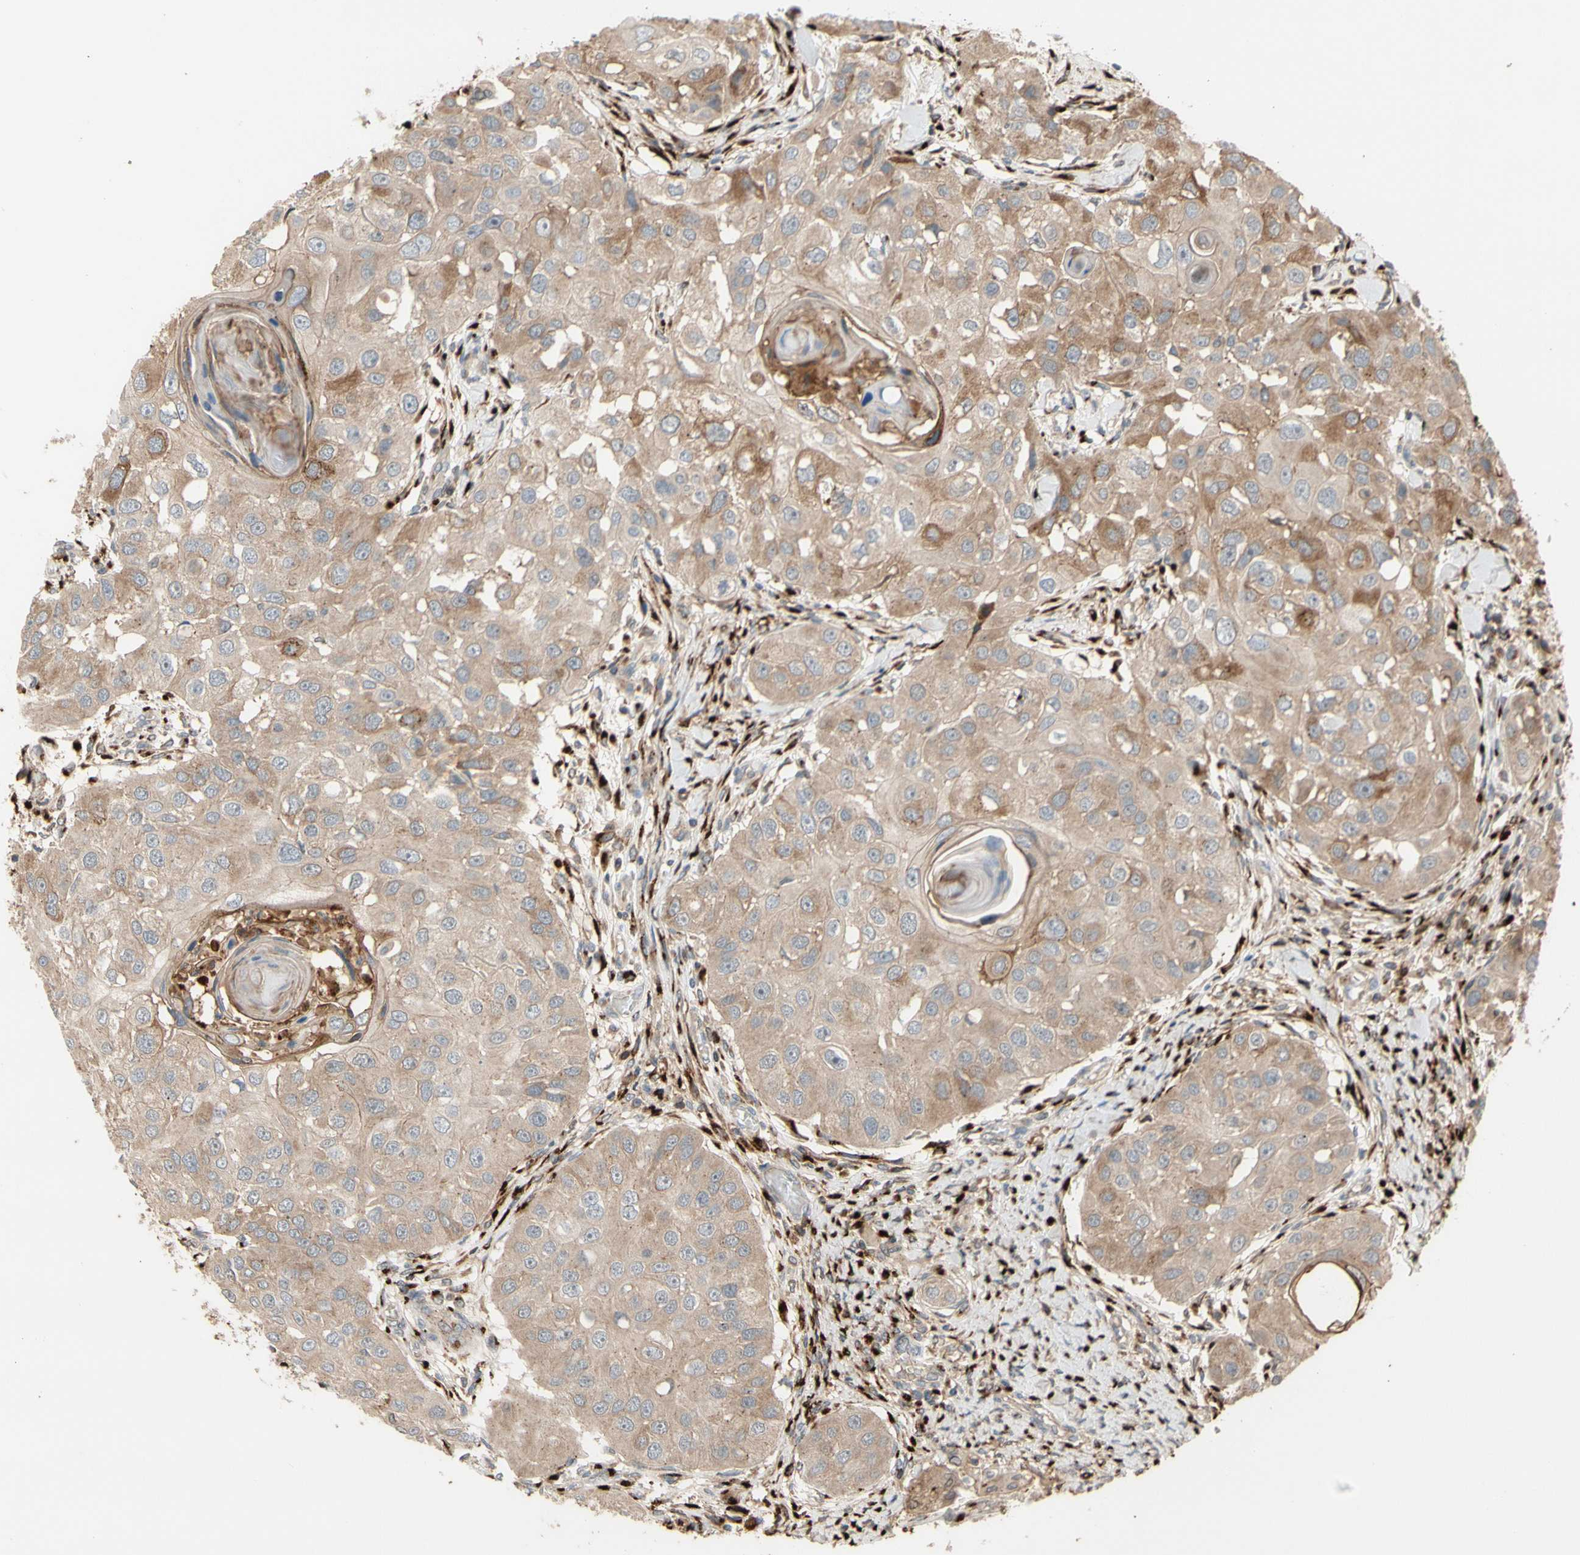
{"staining": {"intensity": "weak", "quantity": ">75%", "location": "cytoplasmic/membranous"}, "tissue": "head and neck cancer", "cell_type": "Tumor cells", "image_type": "cancer", "snomed": [{"axis": "morphology", "description": "Normal tissue, NOS"}, {"axis": "morphology", "description": "Squamous cell carcinoma, NOS"}, {"axis": "topography", "description": "Skeletal muscle"}, {"axis": "topography", "description": "Head-Neck"}], "caption": "Weak cytoplasmic/membranous expression for a protein is appreciated in about >75% of tumor cells of head and neck squamous cell carcinoma using immunohistochemistry (IHC).", "gene": "GALNT5", "patient": {"sex": "male", "age": 51}}